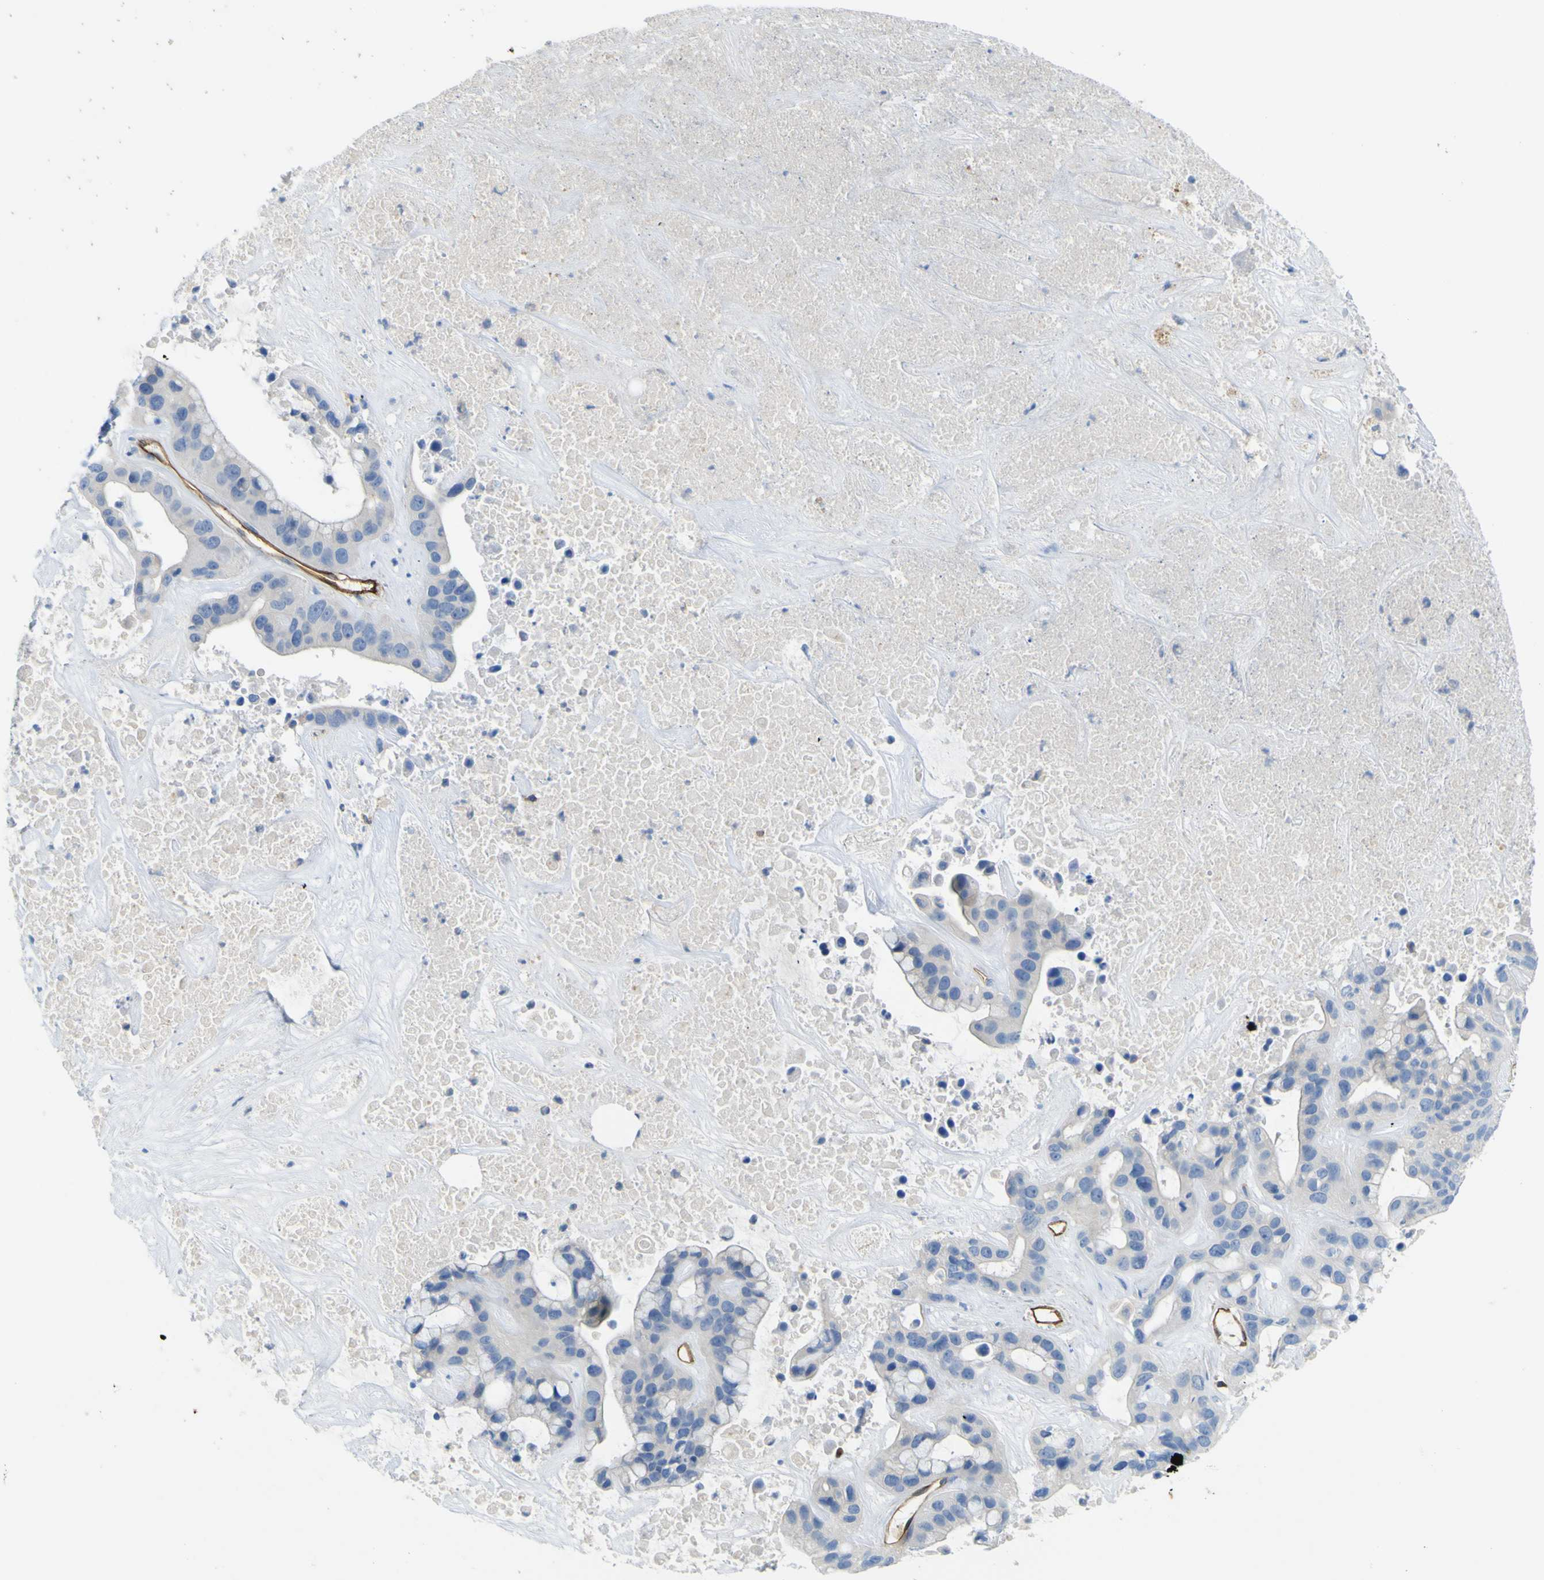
{"staining": {"intensity": "negative", "quantity": "none", "location": "none"}, "tissue": "liver cancer", "cell_type": "Tumor cells", "image_type": "cancer", "snomed": [{"axis": "morphology", "description": "Cholangiocarcinoma"}, {"axis": "topography", "description": "Liver"}], "caption": "Histopathology image shows no protein staining in tumor cells of cholangiocarcinoma (liver) tissue.", "gene": "CD93", "patient": {"sex": "female", "age": 65}}